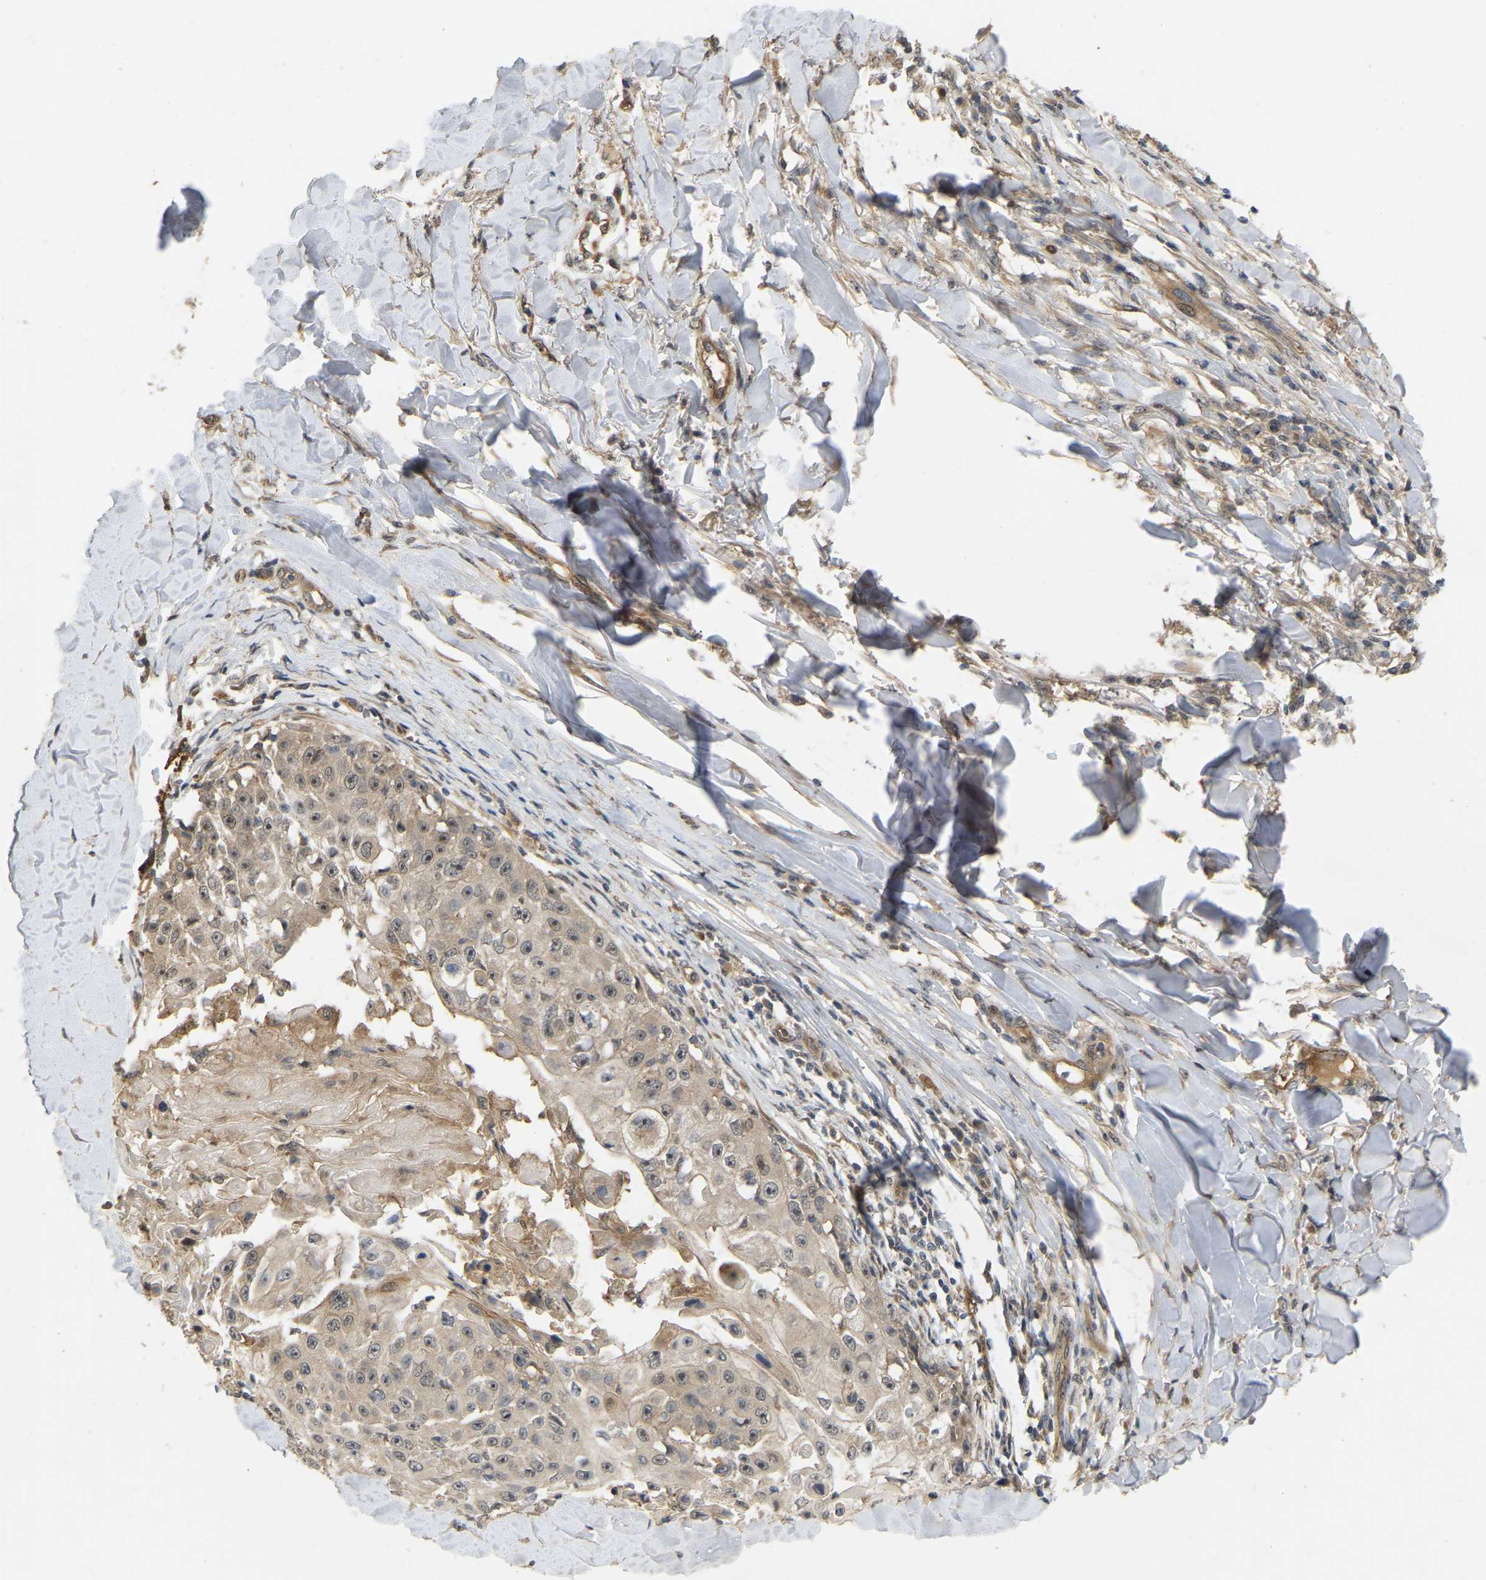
{"staining": {"intensity": "weak", "quantity": ">75%", "location": "cytoplasmic/membranous,nuclear"}, "tissue": "skin cancer", "cell_type": "Tumor cells", "image_type": "cancer", "snomed": [{"axis": "morphology", "description": "Squamous cell carcinoma, NOS"}, {"axis": "topography", "description": "Skin"}], "caption": "Protein expression analysis of human skin cancer (squamous cell carcinoma) reveals weak cytoplasmic/membranous and nuclear positivity in approximately >75% of tumor cells.", "gene": "LIMK2", "patient": {"sex": "male", "age": 86}}